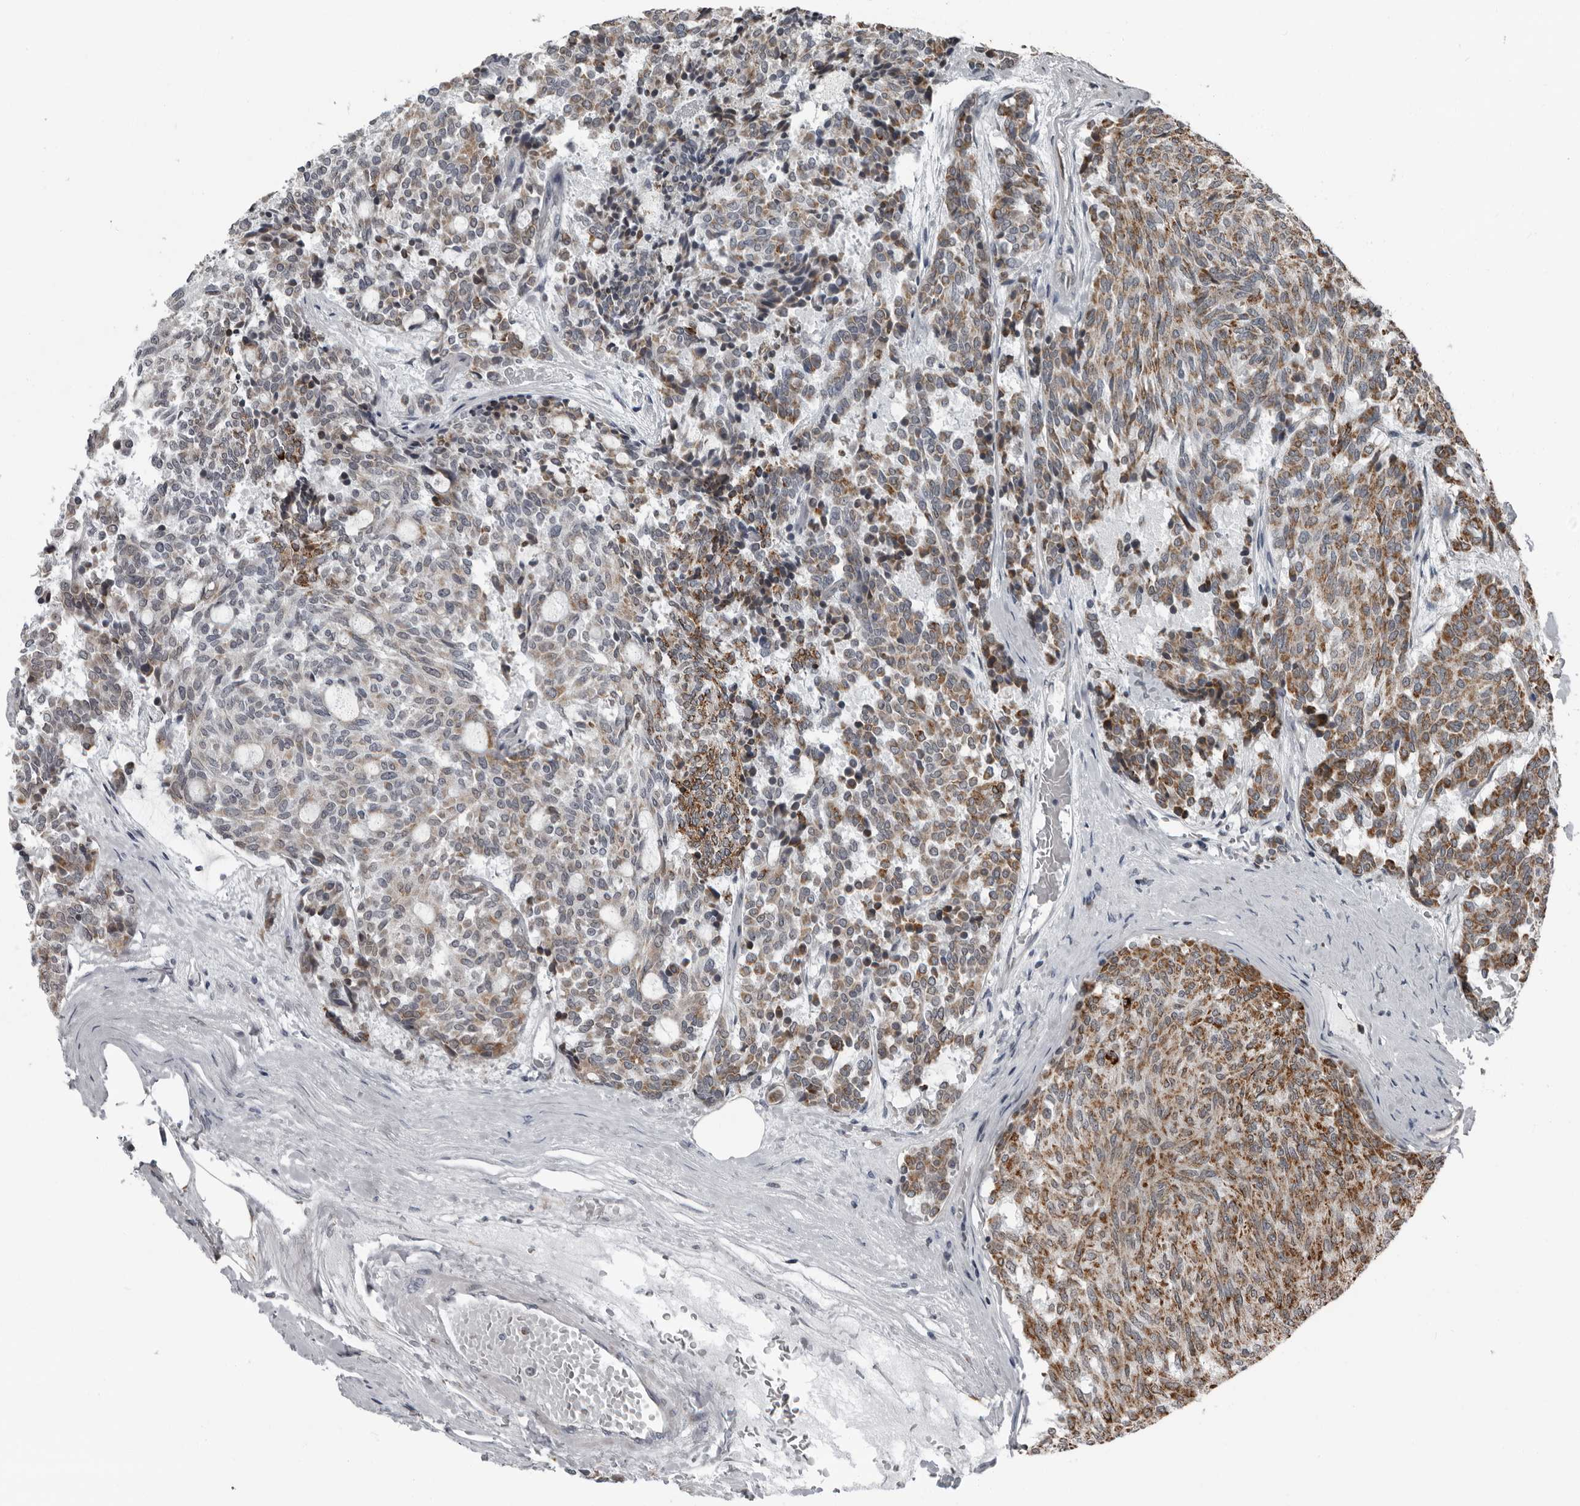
{"staining": {"intensity": "moderate", "quantity": ">75%", "location": "cytoplasmic/membranous"}, "tissue": "carcinoid", "cell_type": "Tumor cells", "image_type": "cancer", "snomed": [{"axis": "morphology", "description": "Carcinoid, malignant, NOS"}, {"axis": "topography", "description": "Pancreas"}], "caption": "About >75% of tumor cells in carcinoid show moderate cytoplasmic/membranous protein positivity as visualized by brown immunohistochemical staining.", "gene": "RTCA", "patient": {"sex": "female", "age": 54}}